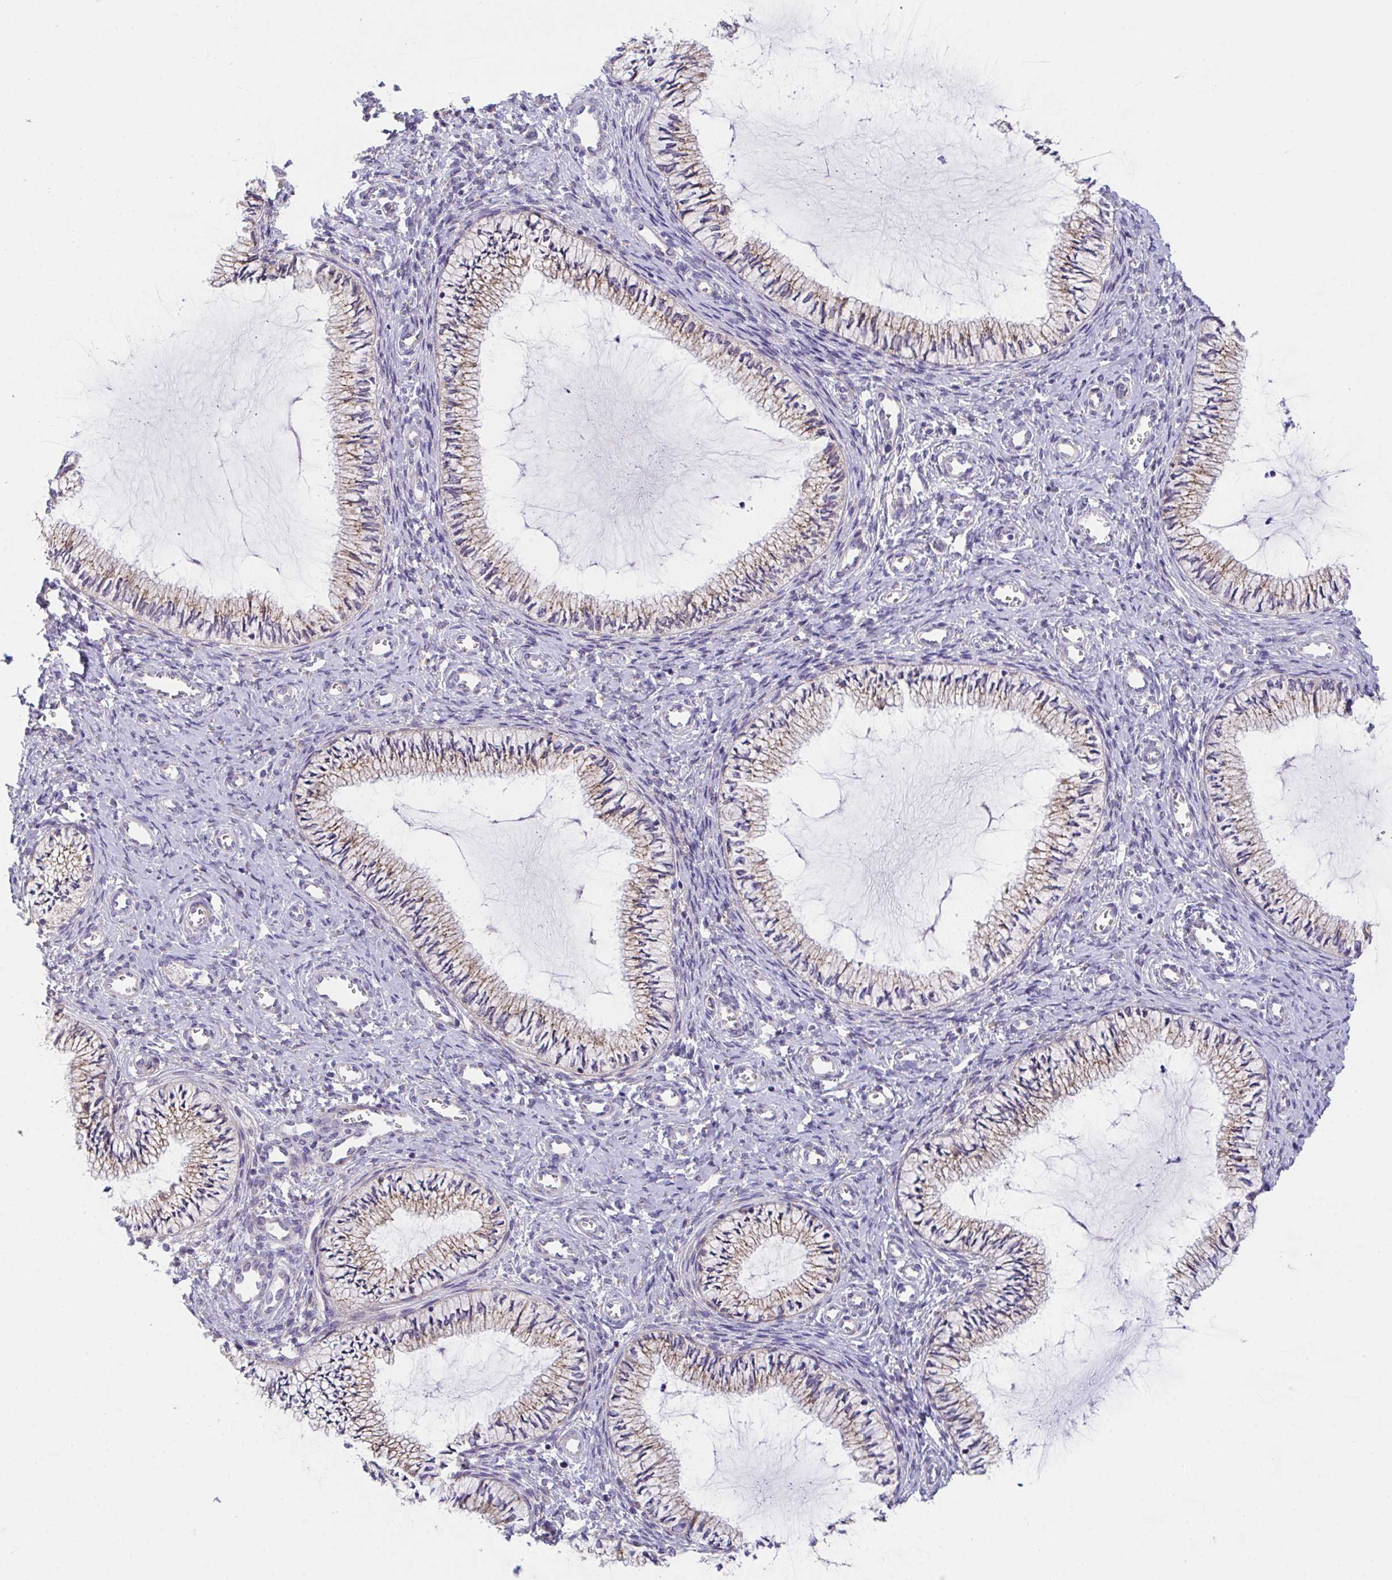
{"staining": {"intensity": "weak", "quantity": "25%-75%", "location": "cytoplasmic/membranous"}, "tissue": "cervix", "cell_type": "Glandular cells", "image_type": "normal", "snomed": [{"axis": "morphology", "description": "Normal tissue, NOS"}, {"axis": "topography", "description": "Cervix"}], "caption": "This micrograph reveals immunohistochemistry (IHC) staining of benign cervix, with low weak cytoplasmic/membranous staining in about 25%-75% of glandular cells.", "gene": "MIA3", "patient": {"sex": "female", "age": 24}}